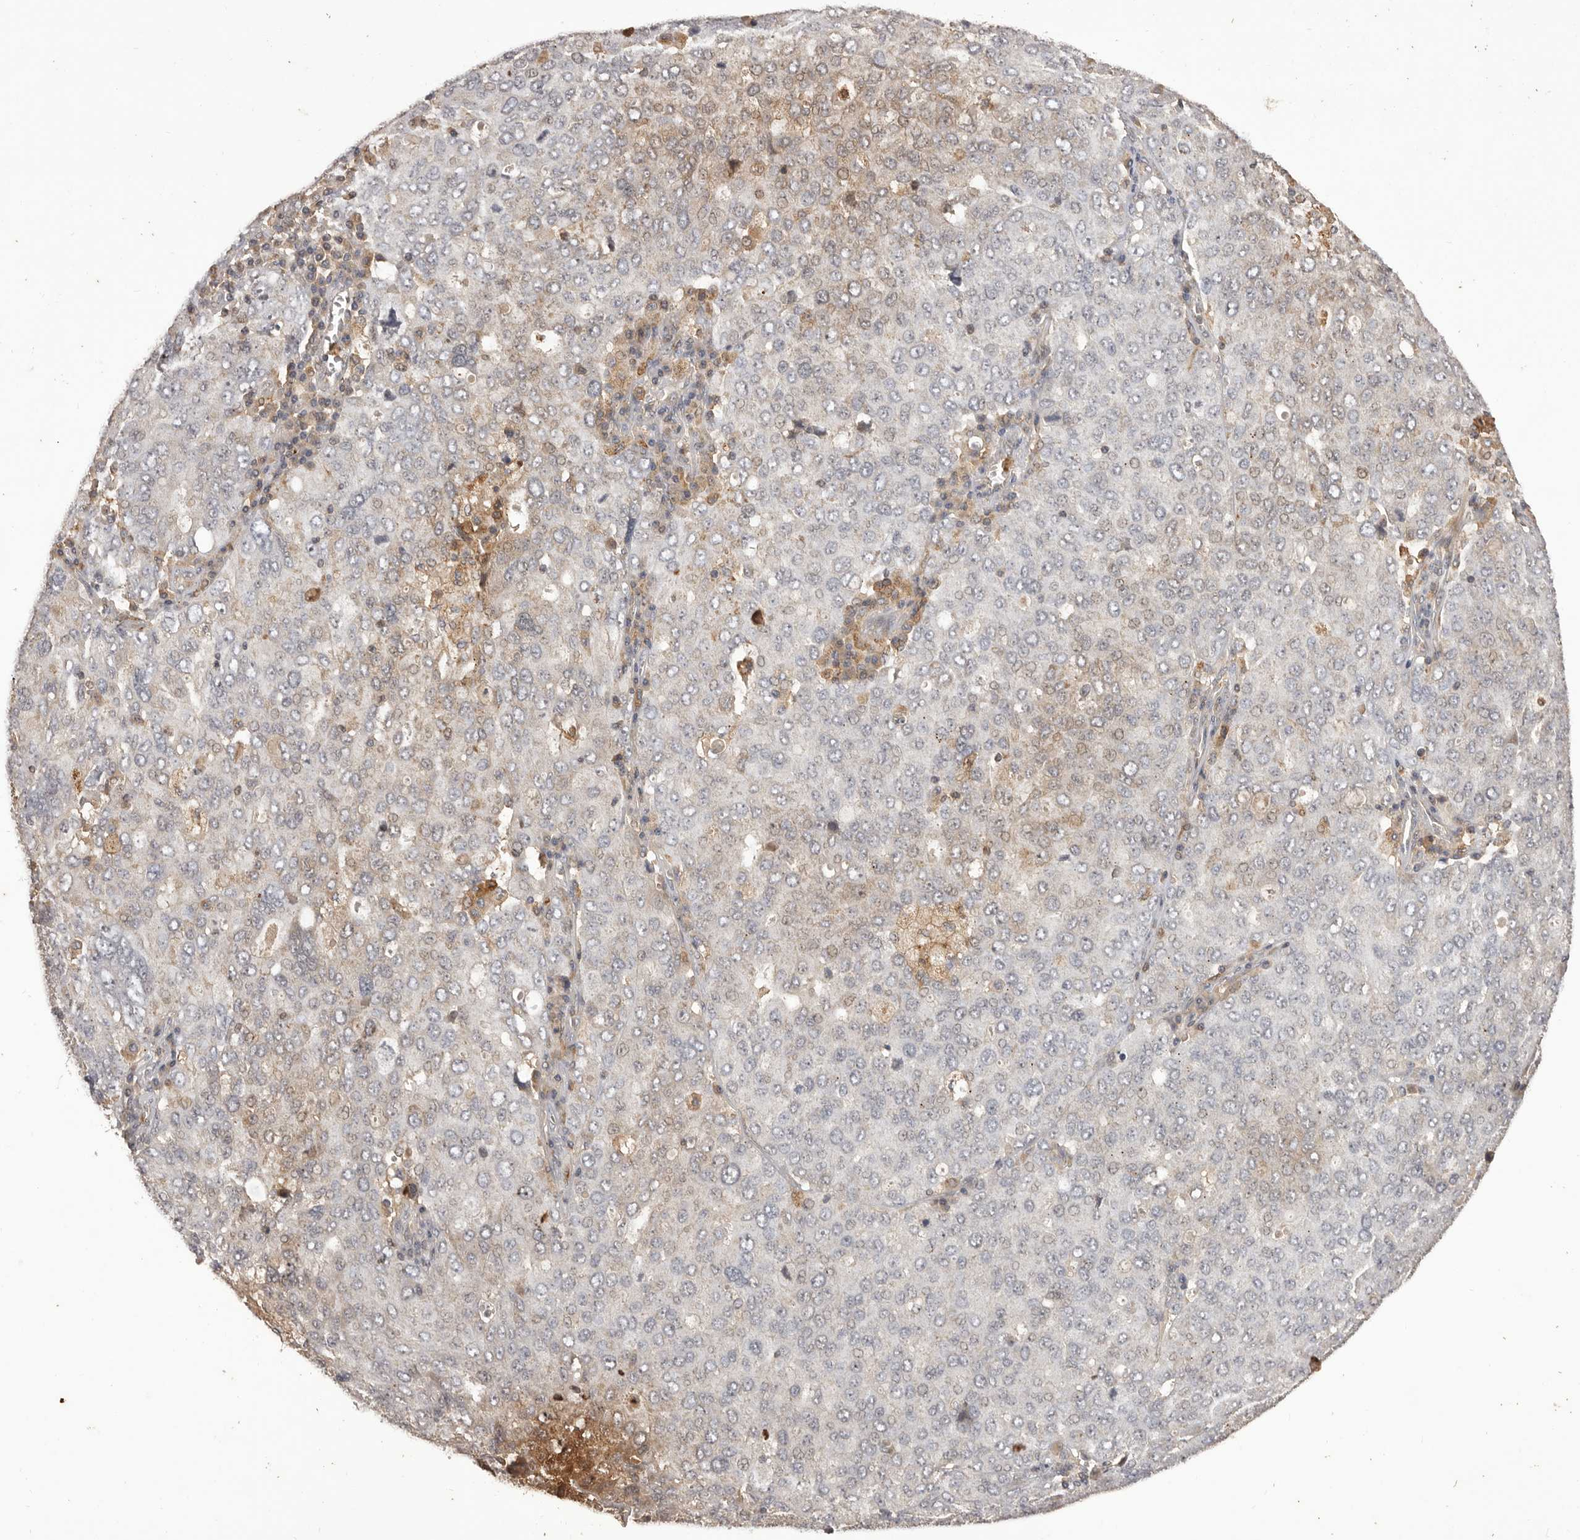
{"staining": {"intensity": "negative", "quantity": "none", "location": "none"}, "tissue": "ovarian cancer", "cell_type": "Tumor cells", "image_type": "cancer", "snomed": [{"axis": "morphology", "description": "Carcinoma, endometroid"}, {"axis": "topography", "description": "Ovary"}], "caption": "A micrograph of human ovarian cancer (endometroid carcinoma) is negative for staining in tumor cells.", "gene": "GLIPR2", "patient": {"sex": "female", "age": 62}}